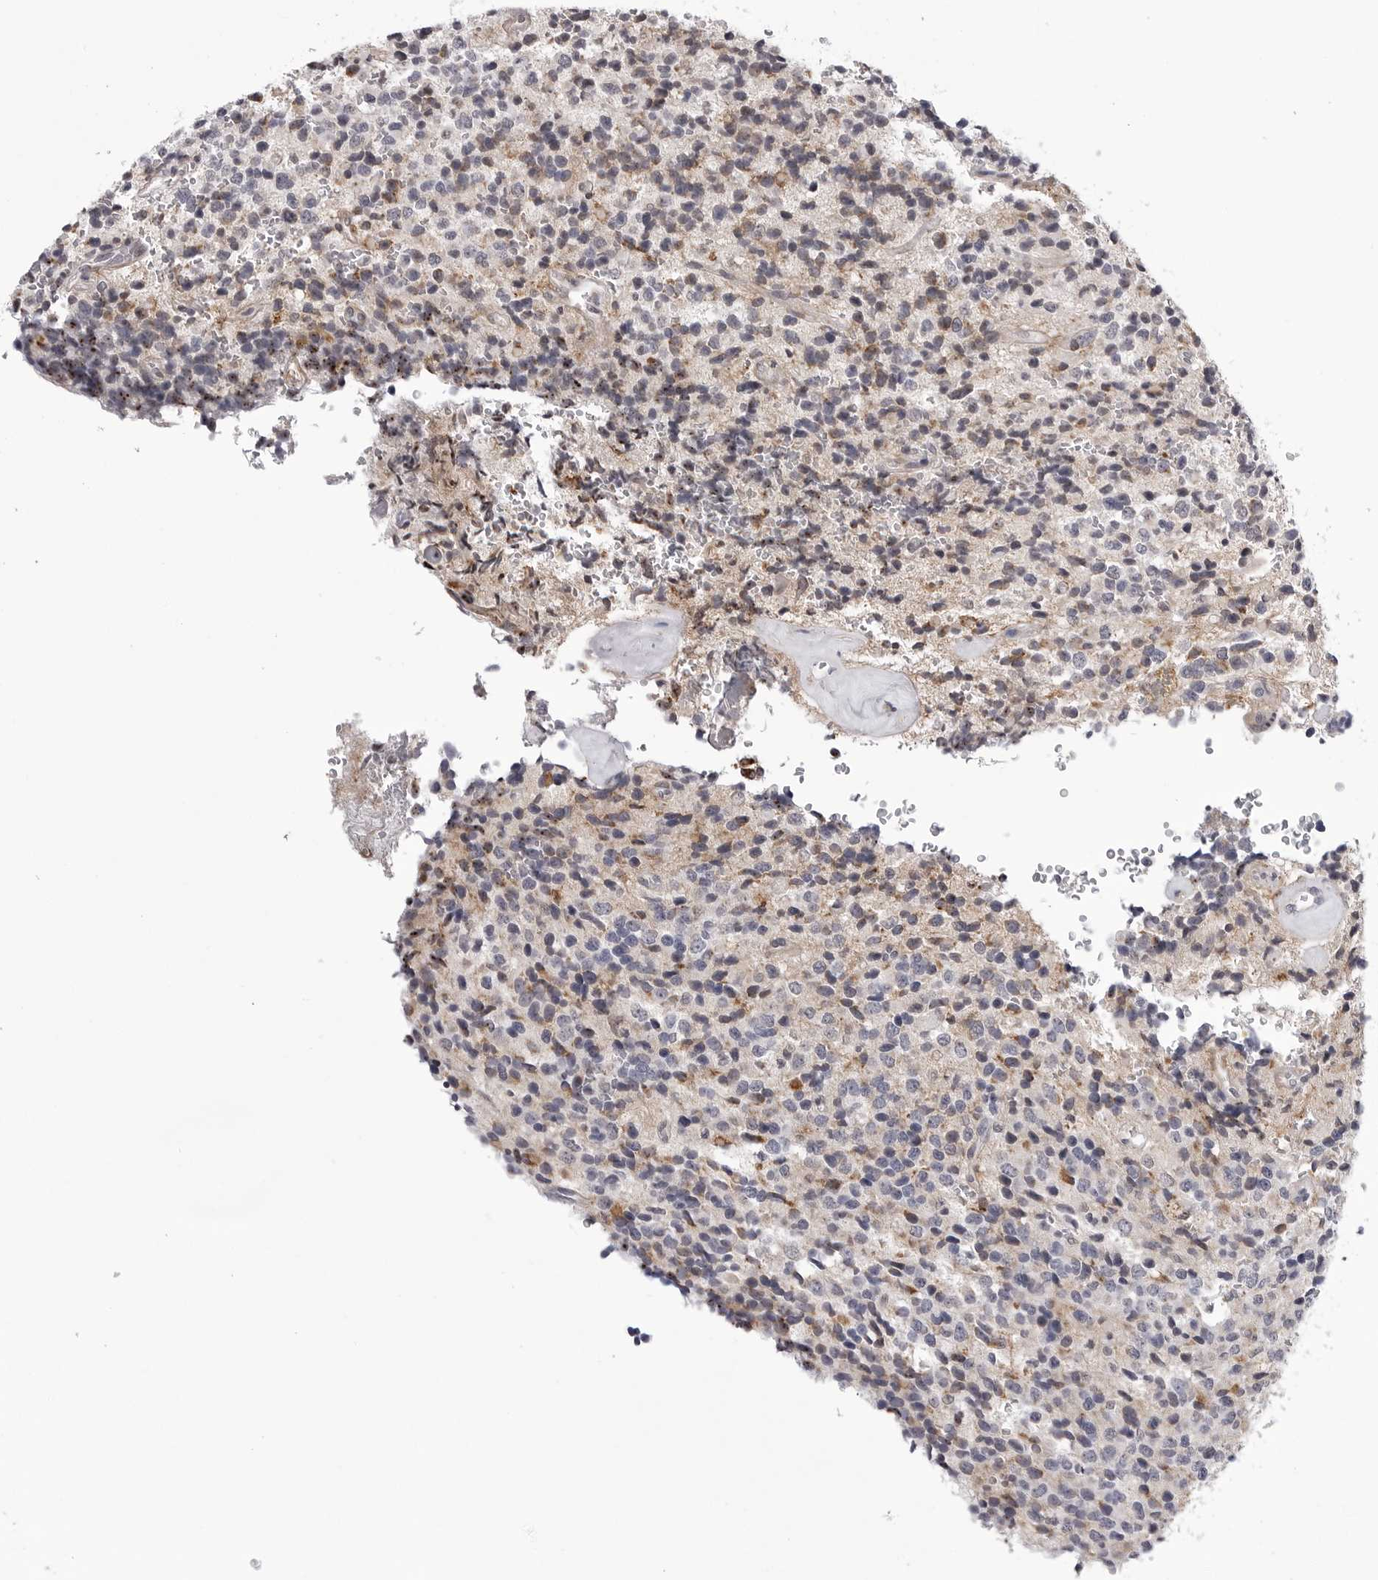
{"staining": {"intensity": "moderate", "quantity": "25%-75%", "location": "cytoplasmic/membranous"}, "tissue": "glioma", "cell_type": "Tumor cells", "image_type": "cancer", "snomed": [{"axis": "morphology", "description": "Glioma, malignant, High grade"}, {"axis": "topography", "description": "pancreas cauda"}], "caption": "Human glioma stained with a protein marker reveals moderate staining in tumor cells.", "gene": "CDK20", "patient": {"sex": "male", "age": 60}}